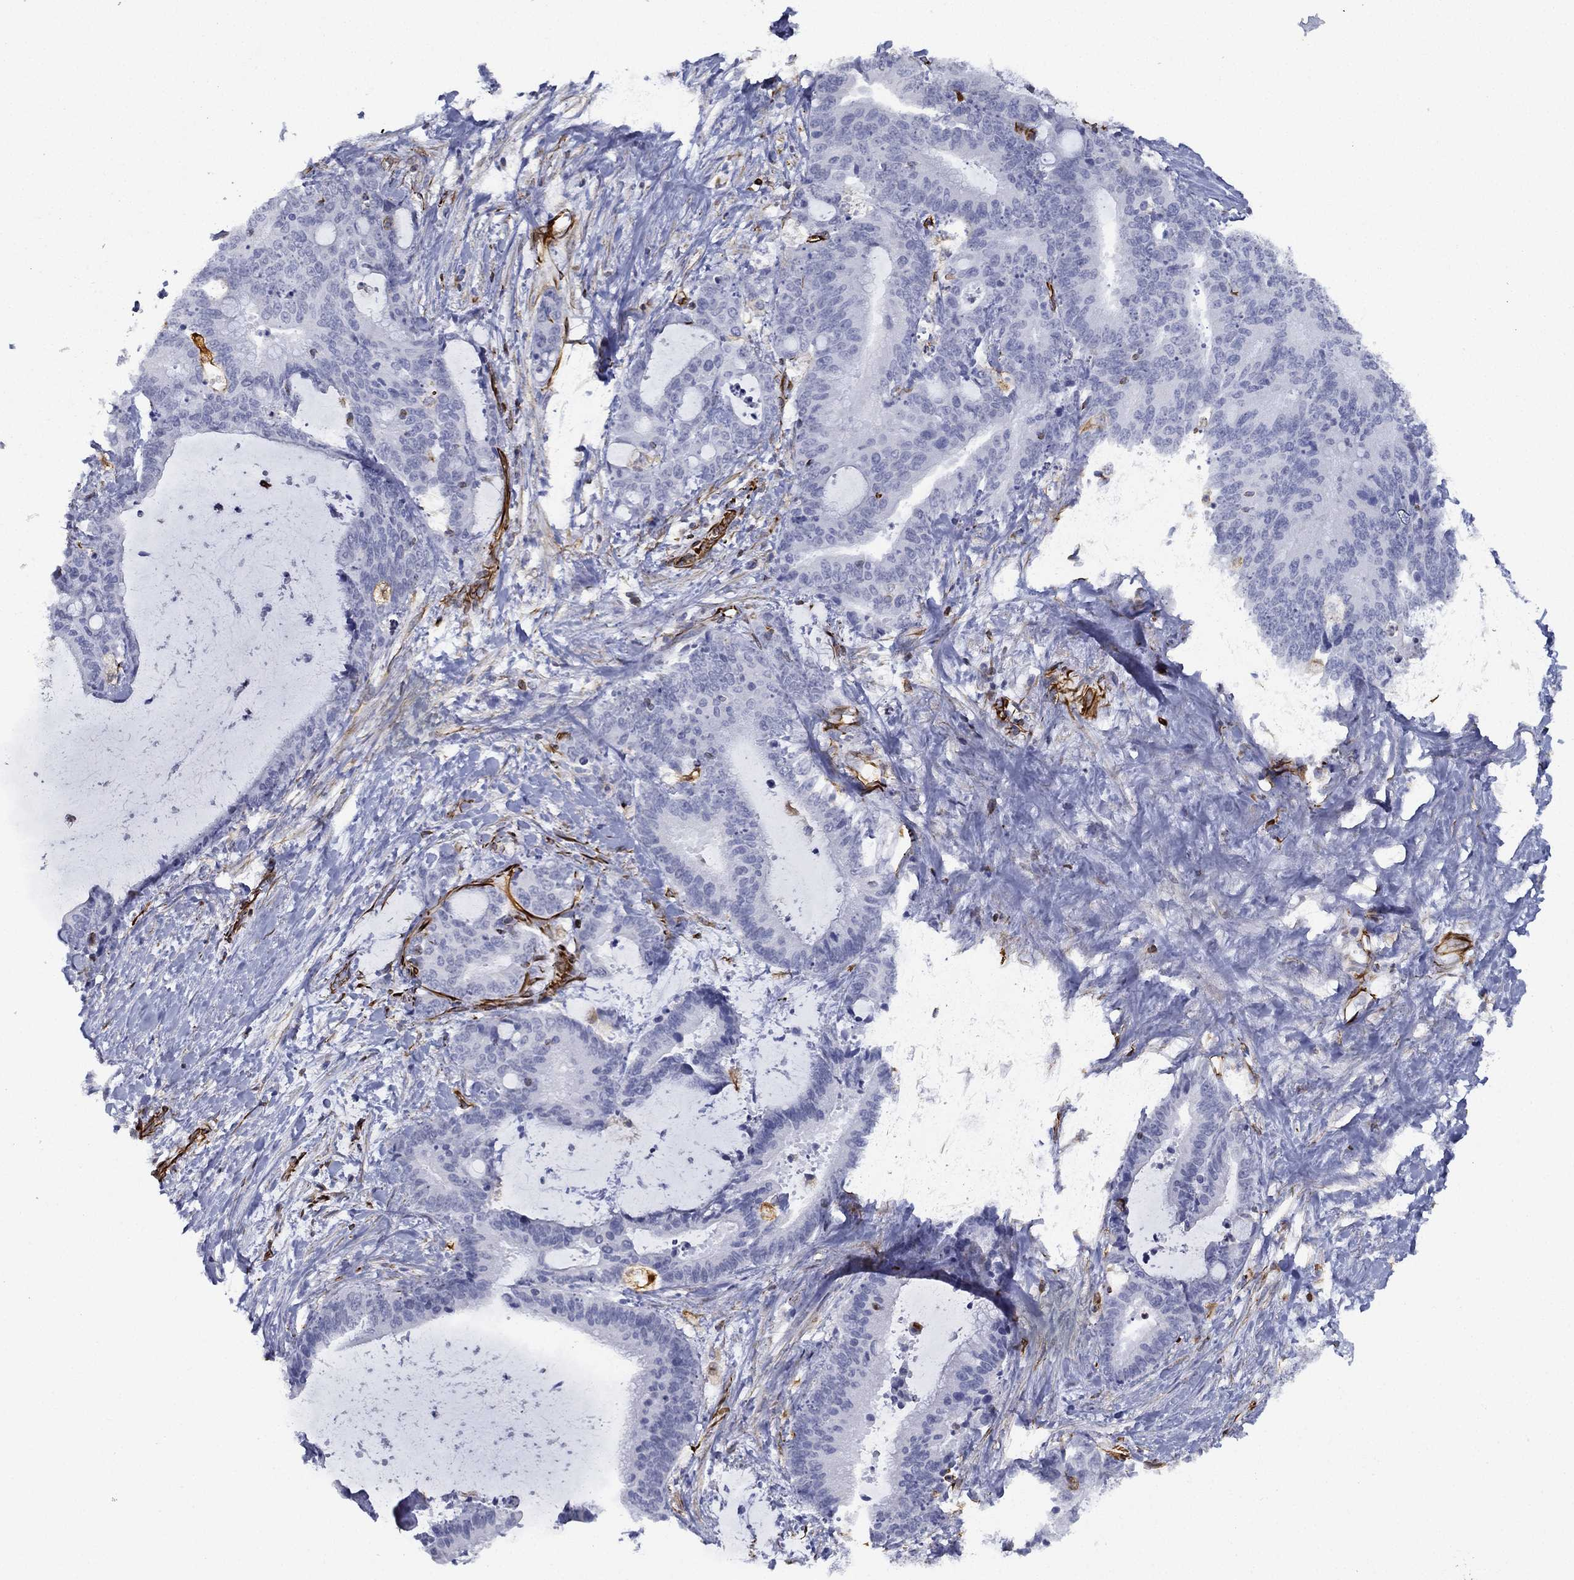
{"staining": {"intensity": "negative", "quantity": "none", "location": "none"}, "tissue": "liver cancer", "cell_type": "Tumor cells", "image_type": "cancer", "snomed": [{"axis": "morphology", "description": "Cholangiocarcinoma"}, {"axis": "topography", "description": "Liver"}], "caption": "A high-resolution photomicrograph shows IHC staining of liver cancer (cholangiocarcinoma), which shows no significant expression in tumor cells.", "gene": "MAS1", "patient": {"sex": "female", "age": 73}}